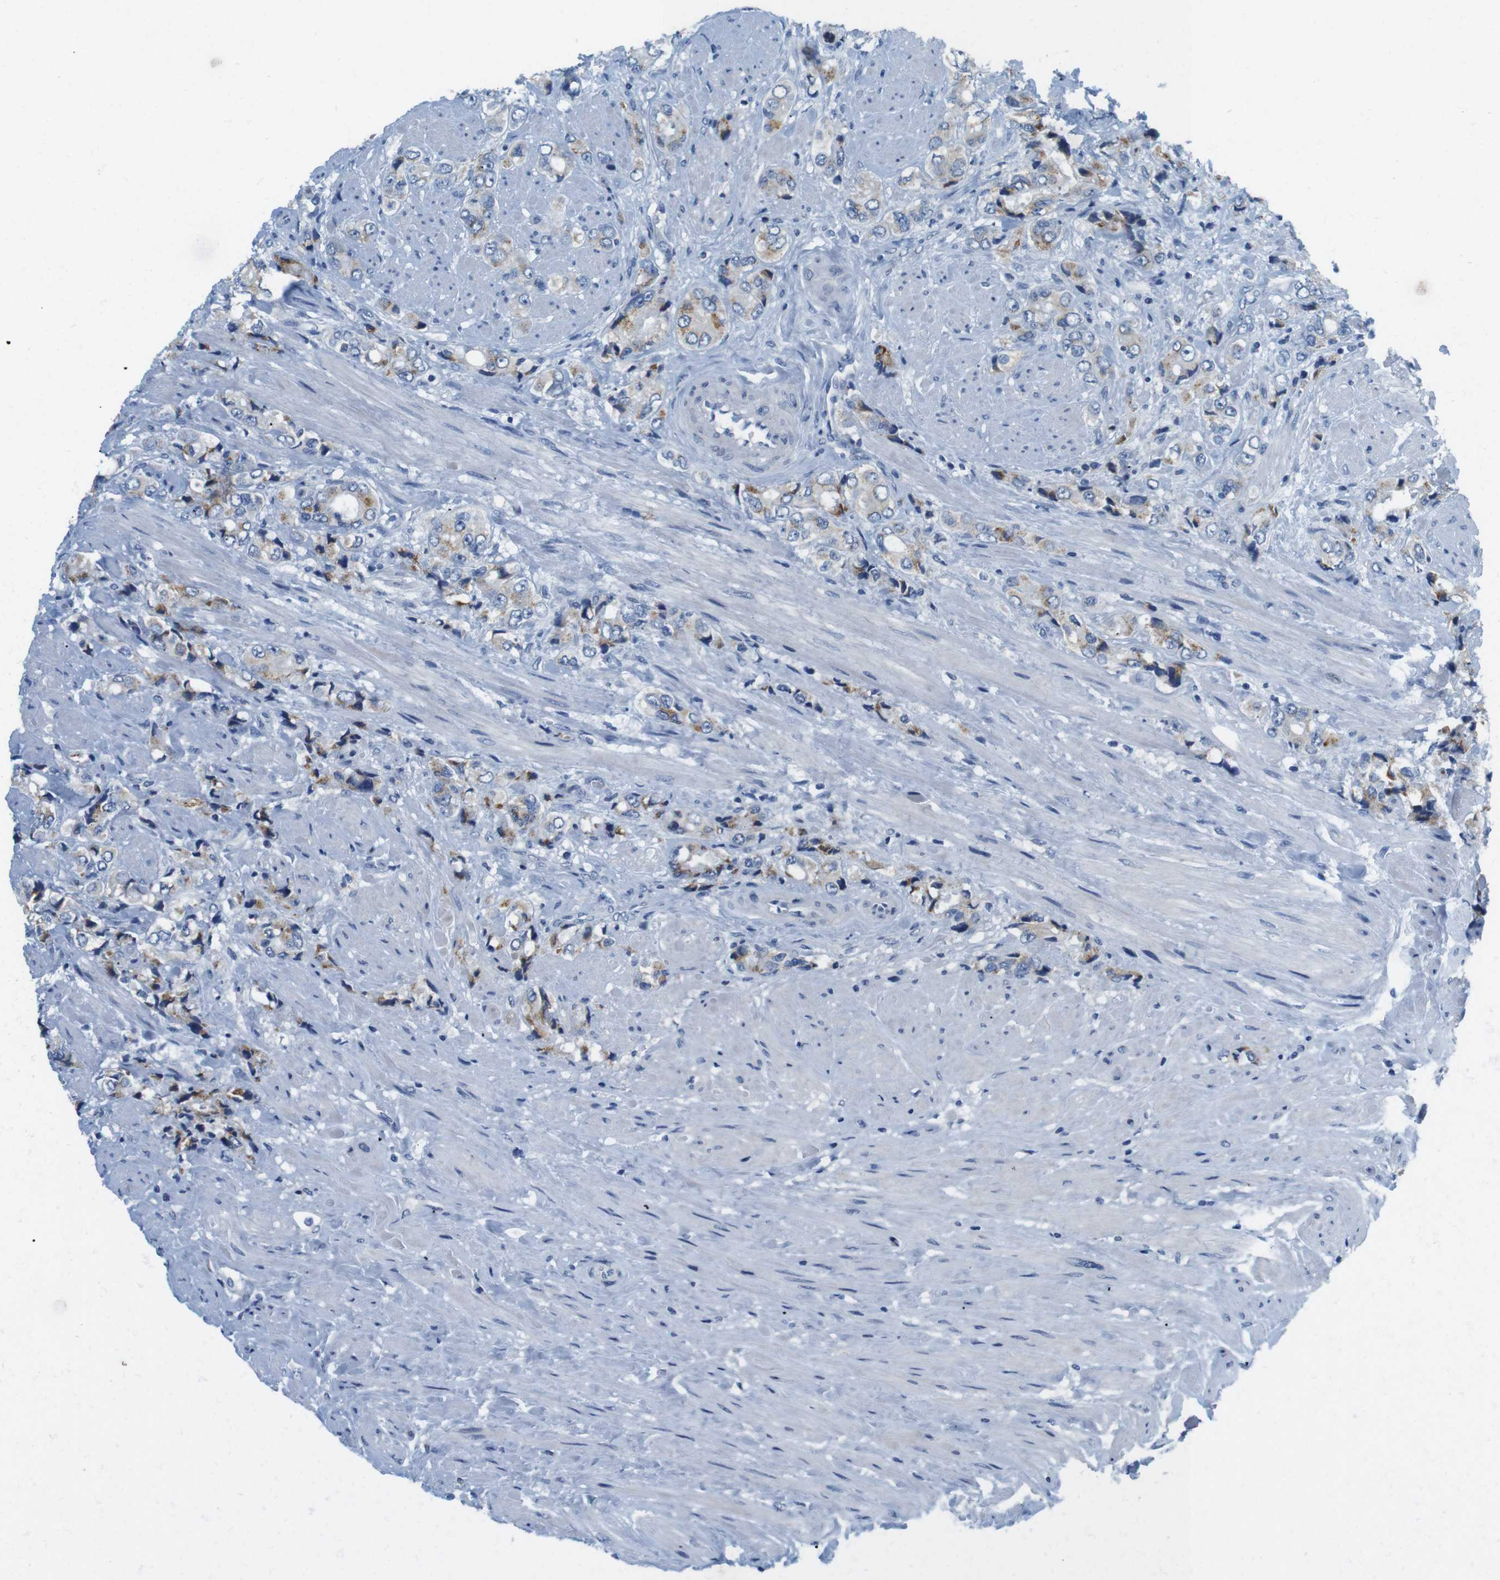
{"staining": {"intensity": "moderate", "quantity": "25%-75%", "location": "cytoplasmic/membranous"}, "tissue": "prostate cancer", "cell_type": "Tumor cells", "image_type": "cancer", "snomed": [{"axis": "morphology", "description": "Adenocarcinoma, High grade"}, {"axis": "topography", "description": "Prostate"}], "caption": "Adenocarcinoma (high-grade) (prostate) stained with a brown dye demonstrates moderate cytoplasmic/membranous positive expression in approximately 25%-75% of tumor cells.", "gene": "GOLGA2", "patient": {"sex": "male", "age": 61}}